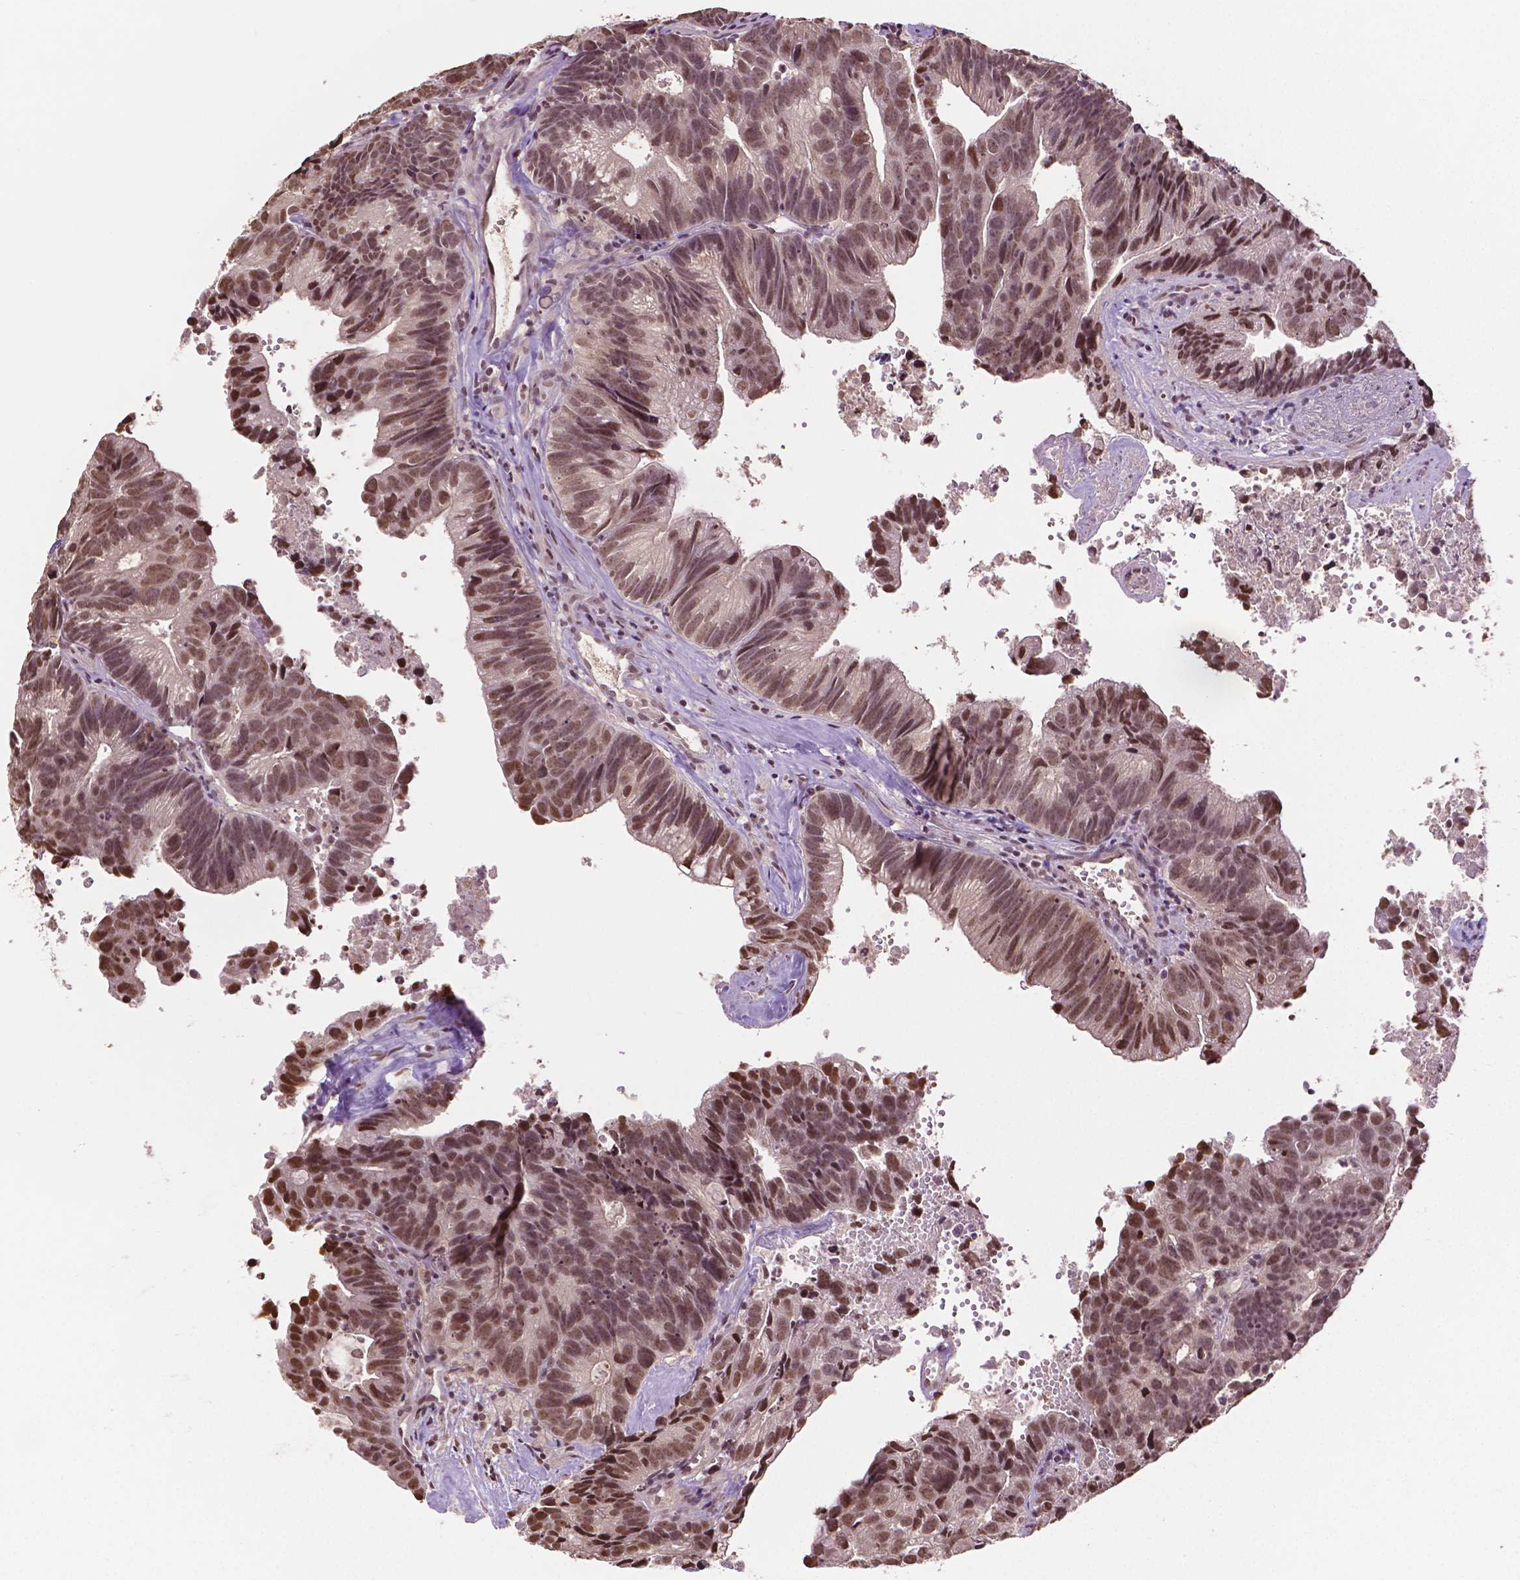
{"staining": {"intensity": "moderate", "quantity": ">75%", "location": "nuclear"}, "tissue": "head and neck cancer", "cell_type": "Tumor cells", "image_type": "cancer", "snomed": [{"axis": "morphology", "description": "Adenocarcinoma, NOS"}, {"axis": "topography", "description": "Head-Neck"}], "caption": "This histopathology image demonstrates immunohistochemistry (IHC) staining of human head and neck cancer (adenocarcinoma), with medium moderate nuclear expression in about >75% of tumor cells.", "gene": "DEK", "patient": {"sex": "male", "age": 62}}